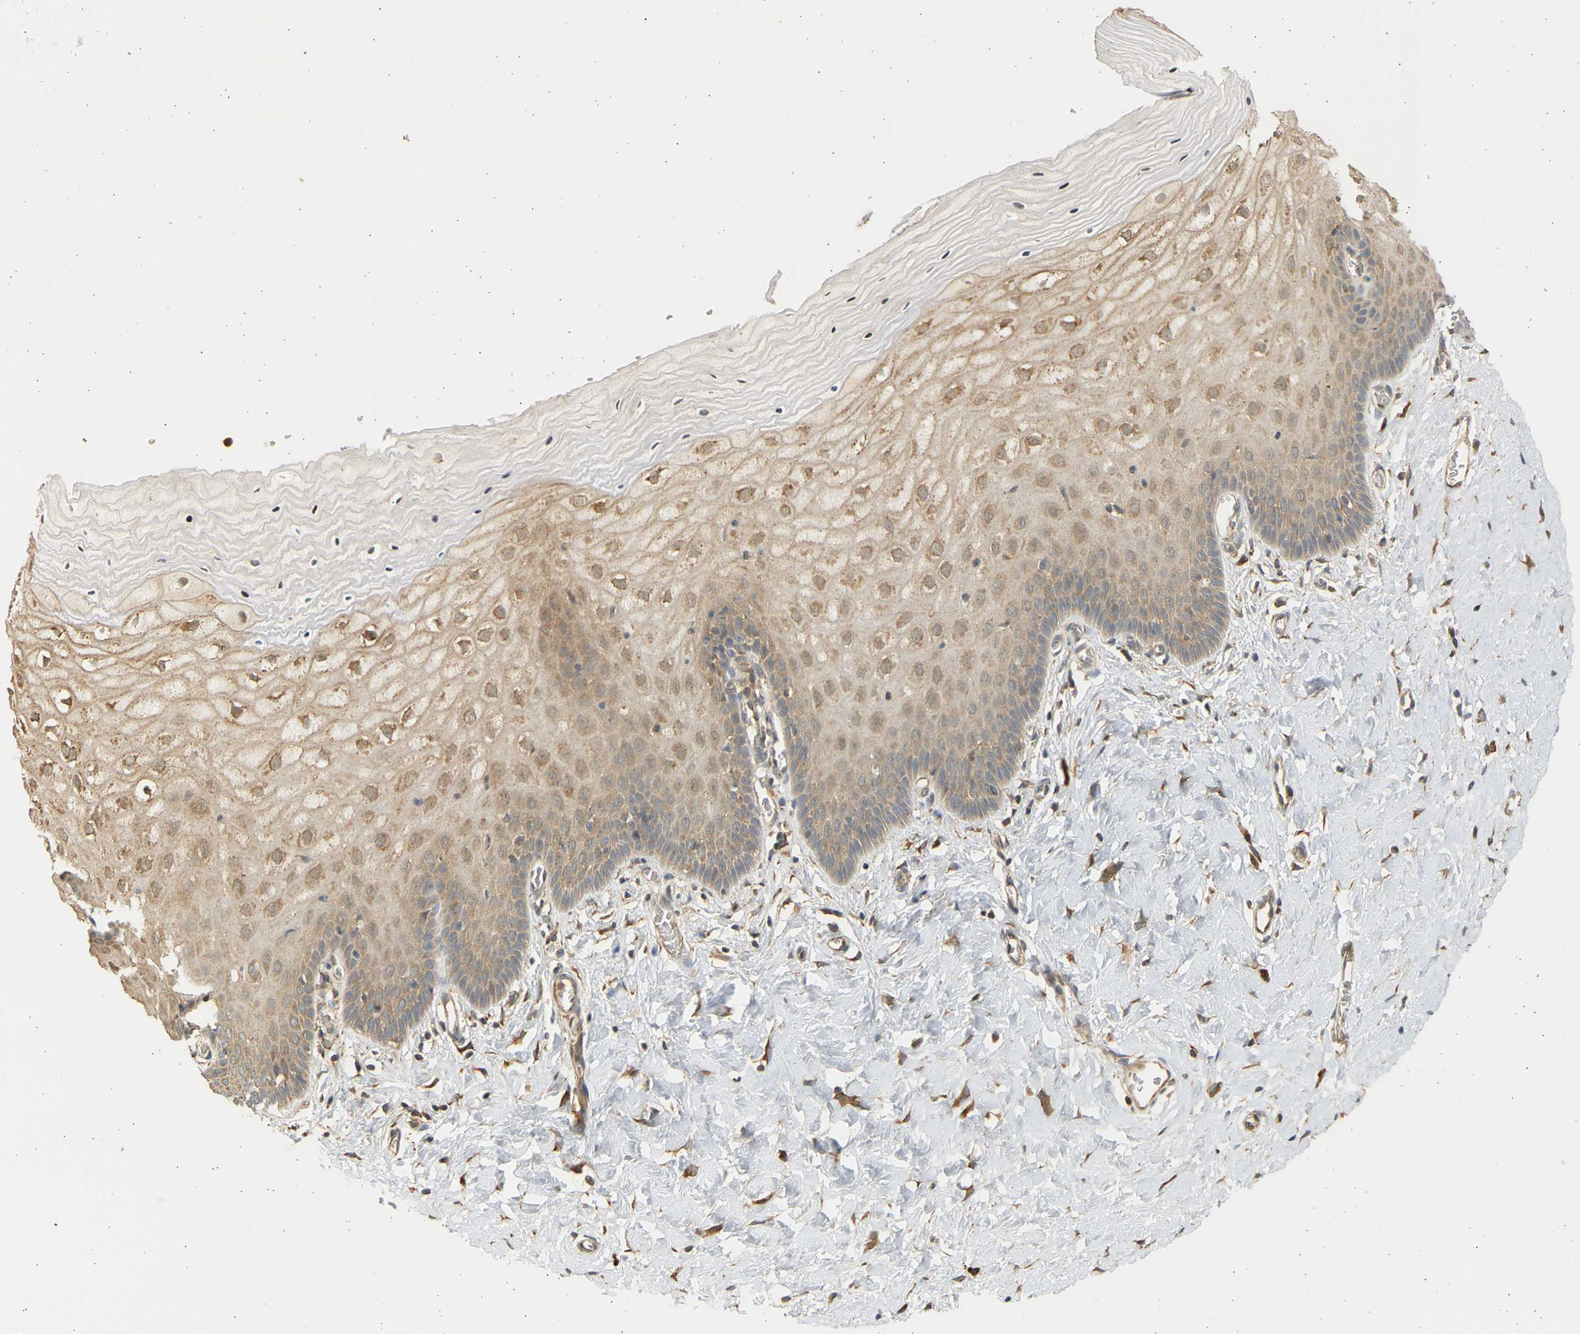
{"staining": {"intensity": "moderate", "quantity": ">75%", "location": "cytoplasmic/membranous"}, "tissue": "cervix", "cell_type": "Glandular cells", "image_type": "normal", "snomed": [{"axis": "morphology", "description": "Normal tissue, NOS"}, {"axis": "topography", "description": "Cervix"}], "caption": "Cervix stained with immunohistochemistry shows moderate cytoplasmic/membranous staining in about >75% of glandular cells. The protein of interest is stained brown, and the nuclei are stained in blue (DAB IHC with brightfield microscopy, high magnification).", "gene": "B4GALT6", "patient": {"sex": "female", "age": 55}}